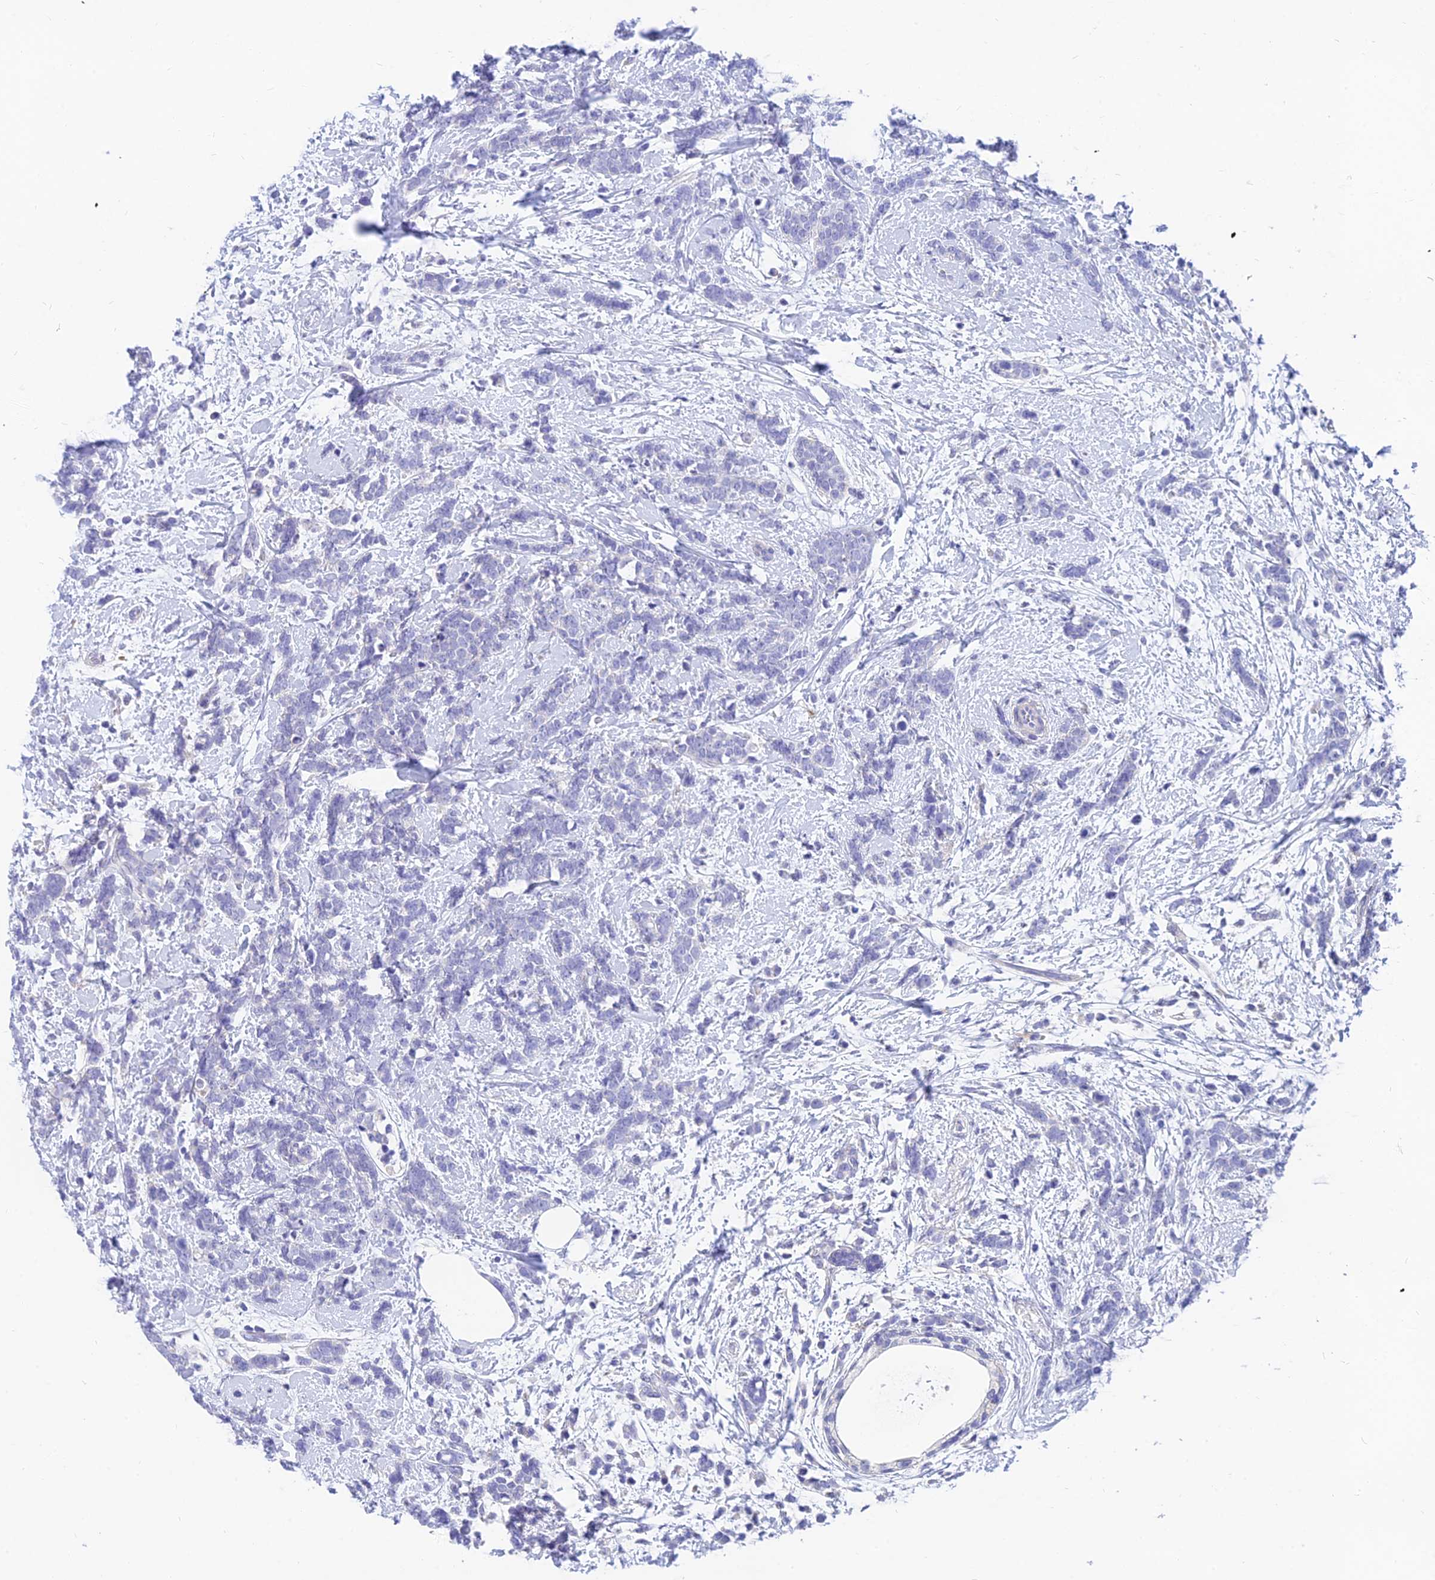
{"staining": {"intensity": "negative", "quantity": "none", "location": "none"}, "tissue": "breast cancer", "cell_type": "Tumor cells", "image_type": "cancer", "snomed": [{"axis": "morphology", "description": "Lobular carcinoma"}, {"axis": "topography", "description": "Breast"}], "caption": "Tumor cells are negative for brown protein staining in breast lobular carcinoma.", "gene": "TMEM161B", "patient": {"sex": "female", "age": 58}}